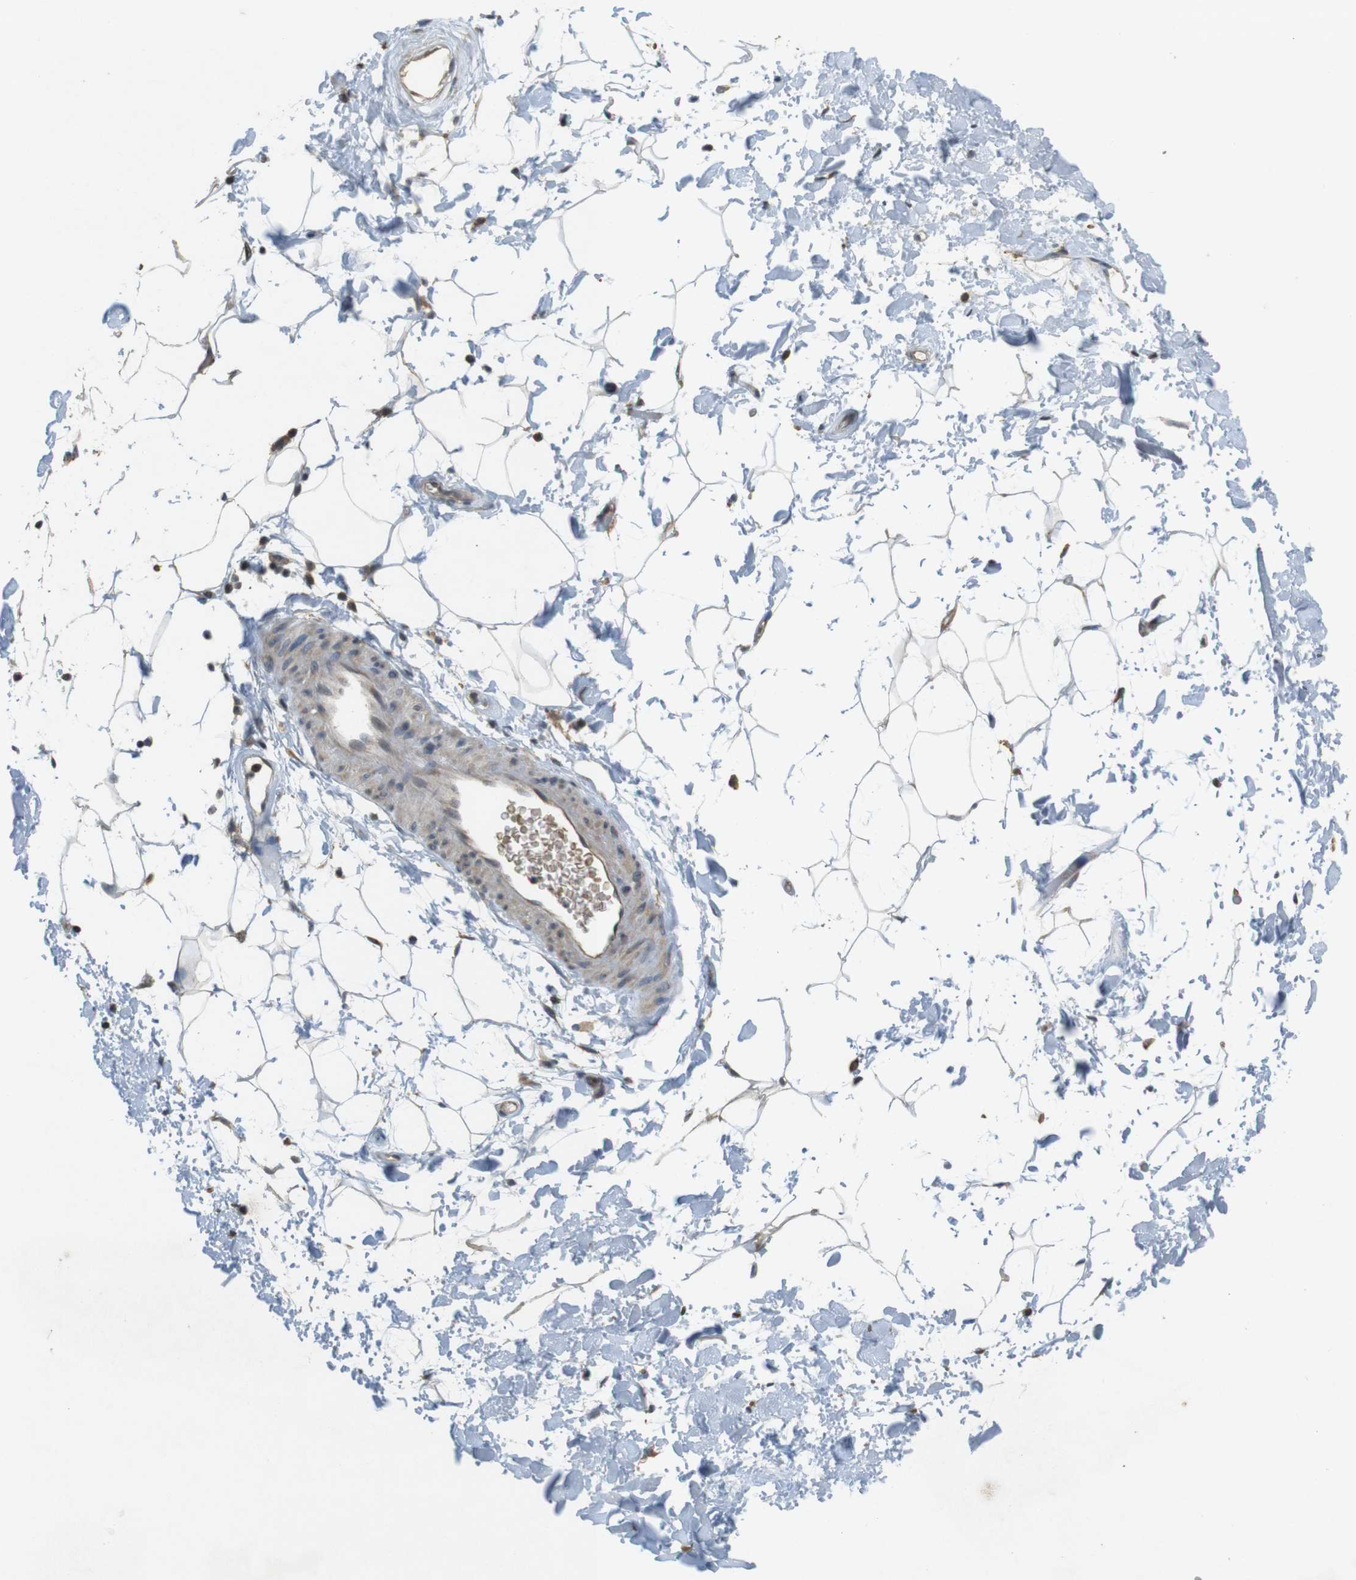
{"staining": {"intensity": "moderate", "quantity": ">75%", "location": "cytoplasmic/membranous"}, "tissue": "adipose tissue", "cell_type": "Adipocytes", "image_type": "normal", "snomed": [{"axis": "morphology", "description": "Normal tissue, NOS"}, {"axis": "topography", "description": "Soft tissue"}], "caption": "Adipose tissue stained with immunohistochemistry displays moderate cytoplasmic/membranous expression in about >75% of adipocytes.", "gene": "CLTC", "patient": {"sex": "male", "age": 72}}